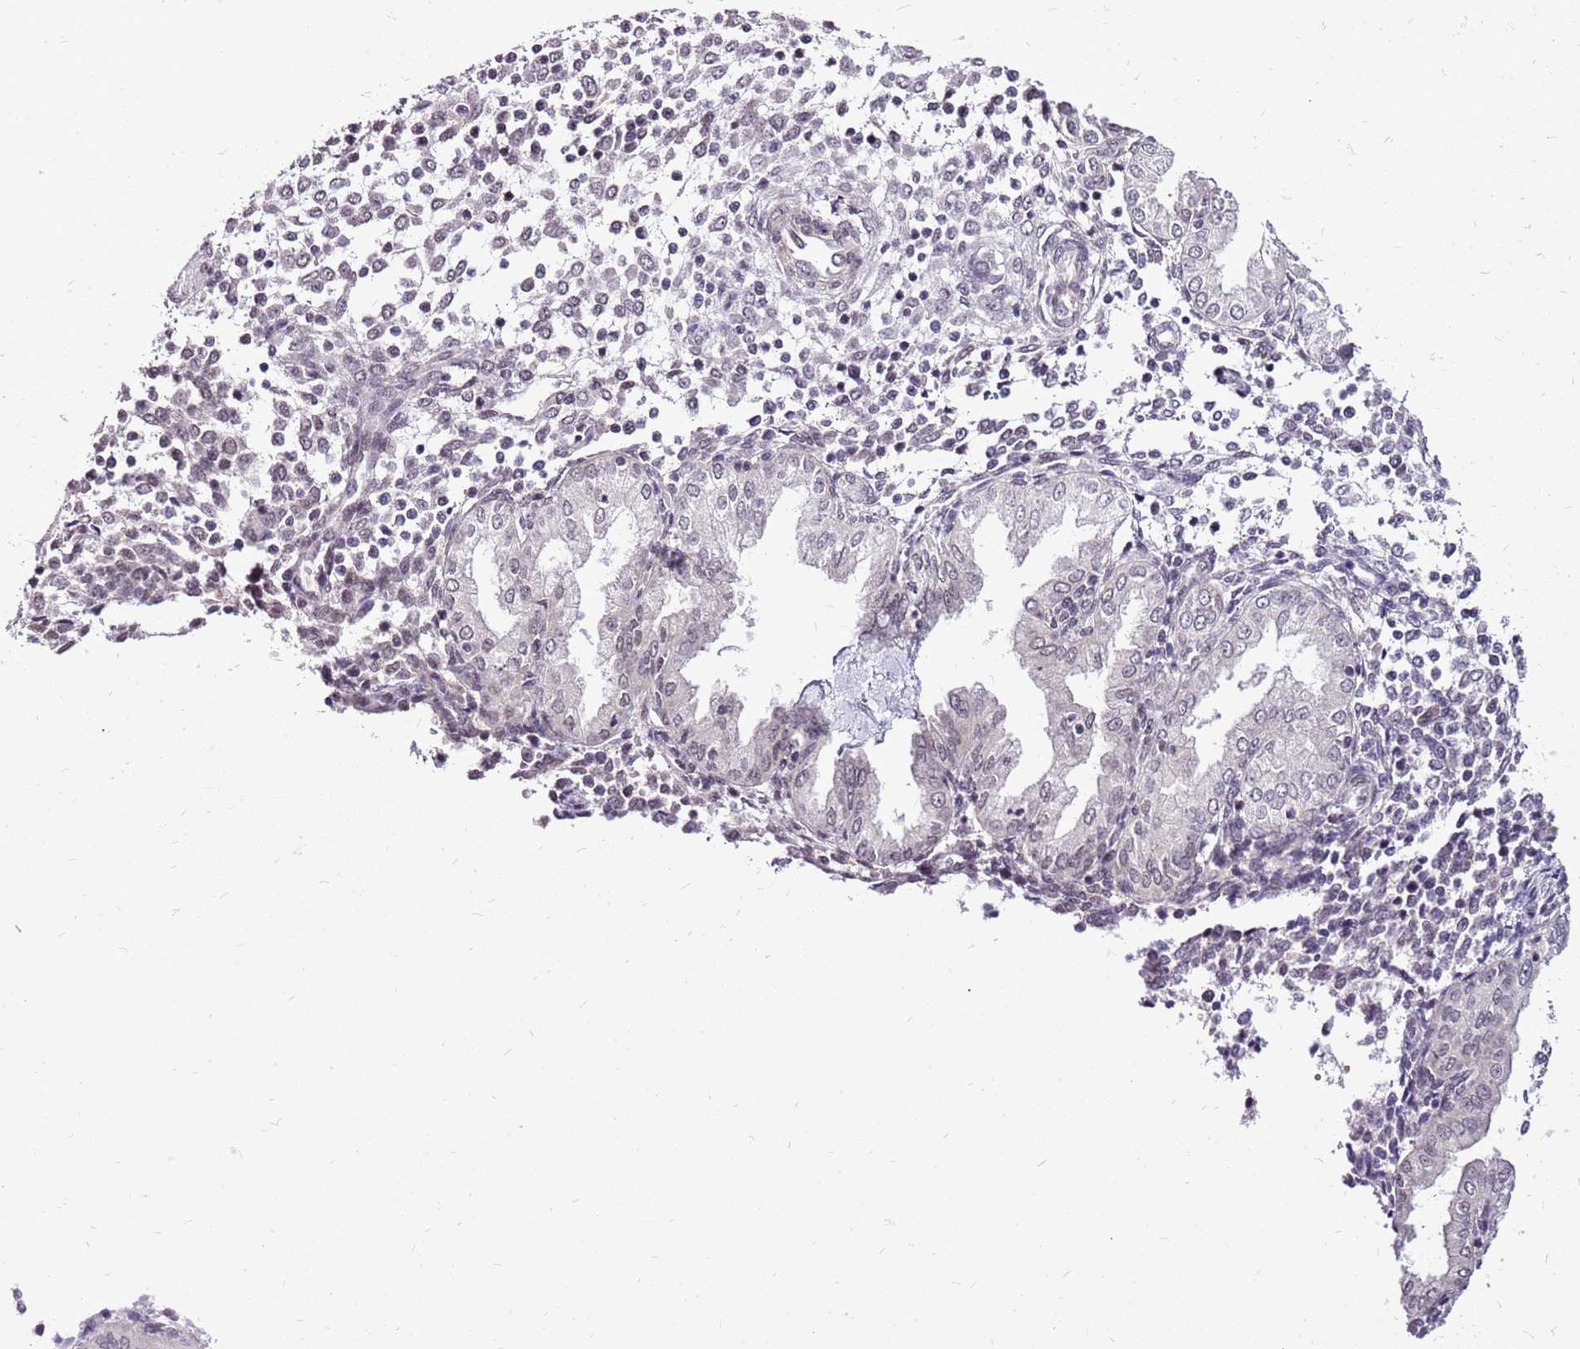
{"staining": {"intensity": "negative", "quantity": "none", "location": "none"}, "tissue": "endometrium", "cell_type": "Cells in endometrial stroma", "image_type": "normal", "snomed": [{"axis": "morphology", "description": "Normal tissue, NOS"}, {"axis": "topography", "description": "Endometrium"}], "caption": "IHC micrograph of benign endometrium stained for a protein (brown), which exhibits no expression in cells in endometrial stroma.", "gene": "CCDC166", "patient": {"sex": "female", "age": 53}}